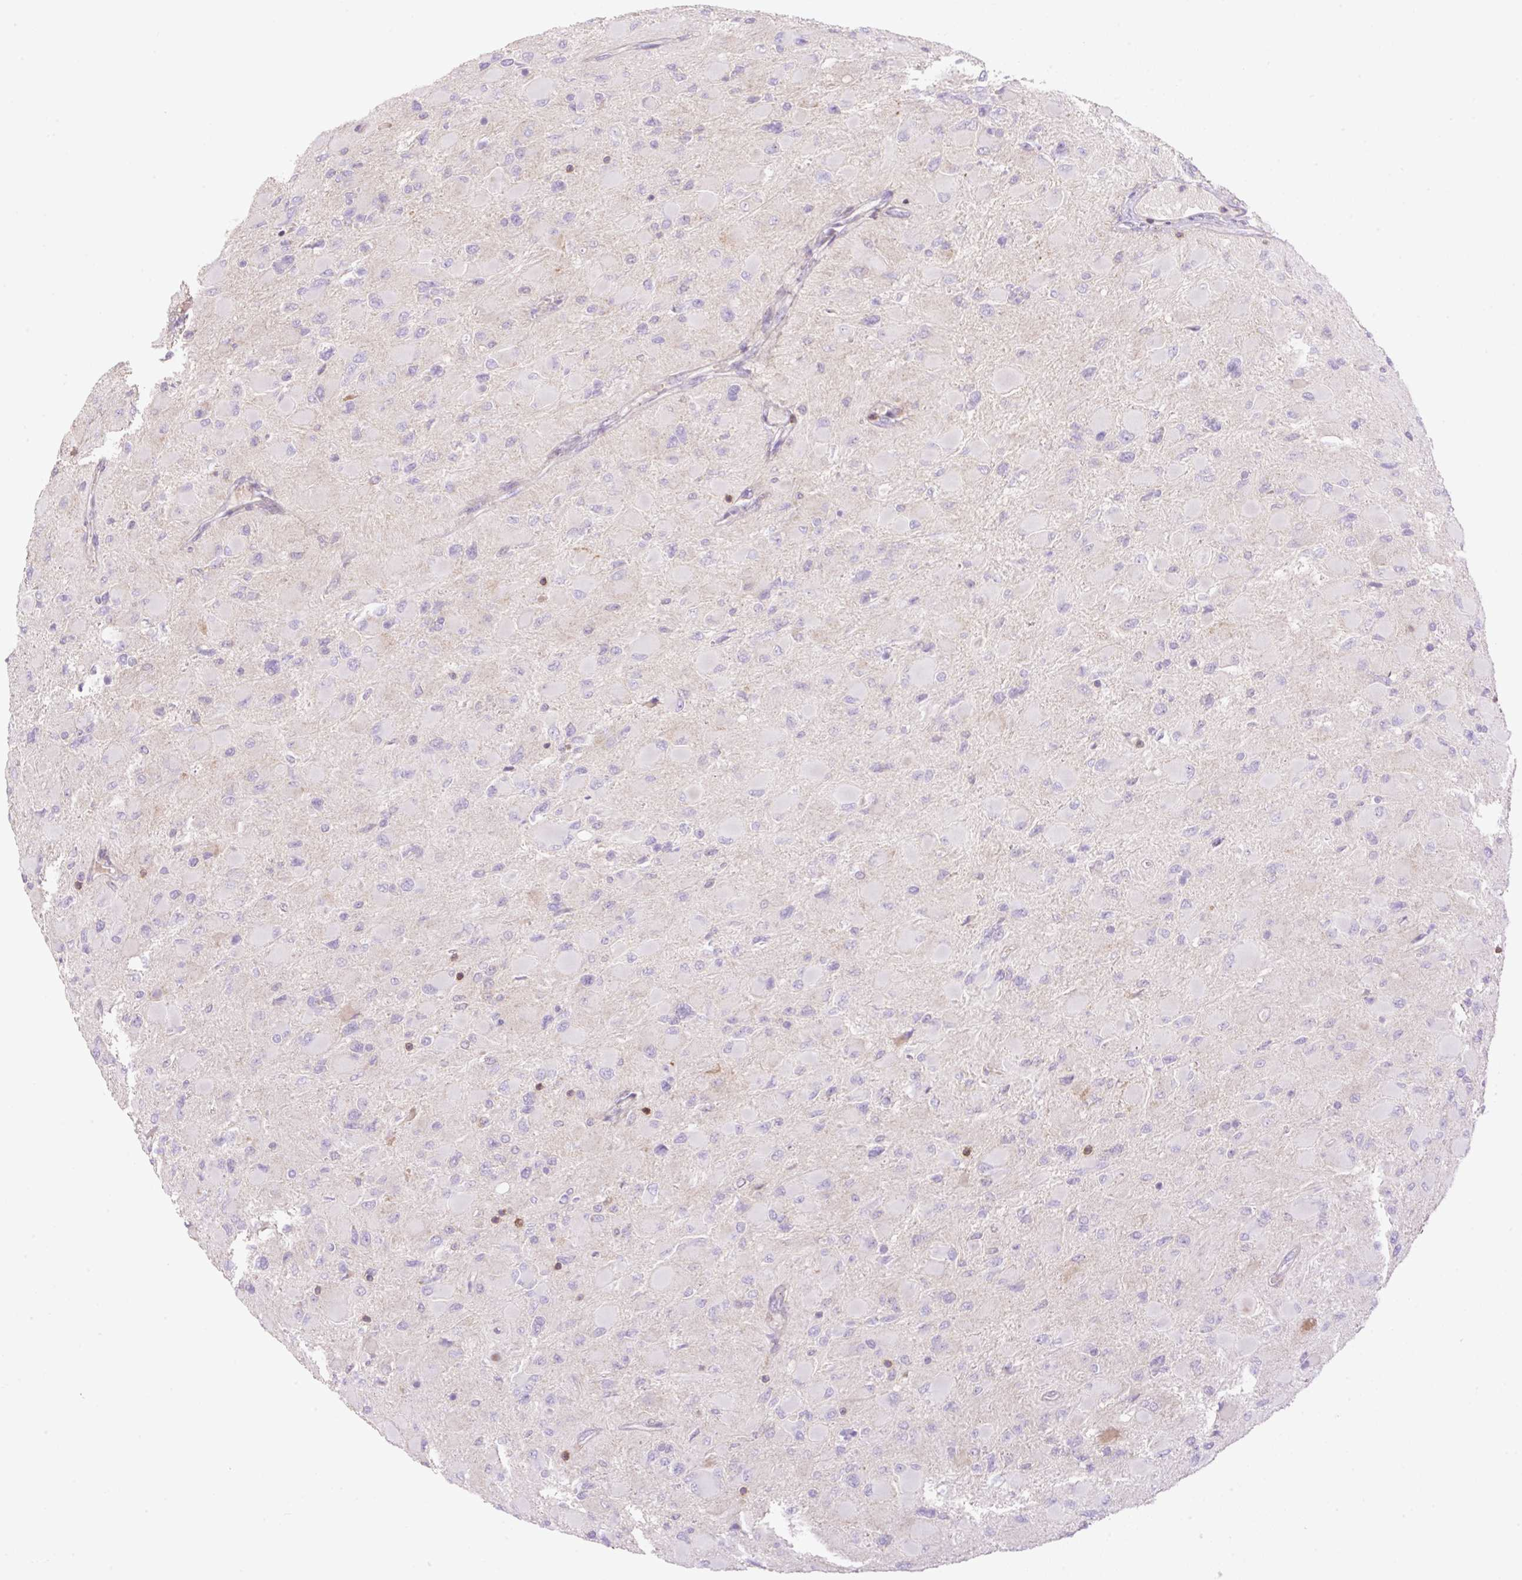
{"staining": {"intensity": "negative", "quantity": "none", "location": "none"}, "tissue": "glioma", "cell_type": "Tumor cells", "image_type": "cancer", "snomed": [{"axis": "morphology", "description": "Glioma, malignant, High grade"}, {"axis": "topography", "description": "Cerebral cortex"}], "caption": "The IHC micrograph has no significant expression in tumor cells of glioma tissue. (DAB (3,3'-diaminobenzidine) IHC with hematoxylin counter stain).", "gene": "VPS25", "patient": {"sex": "female", "age": 36}}